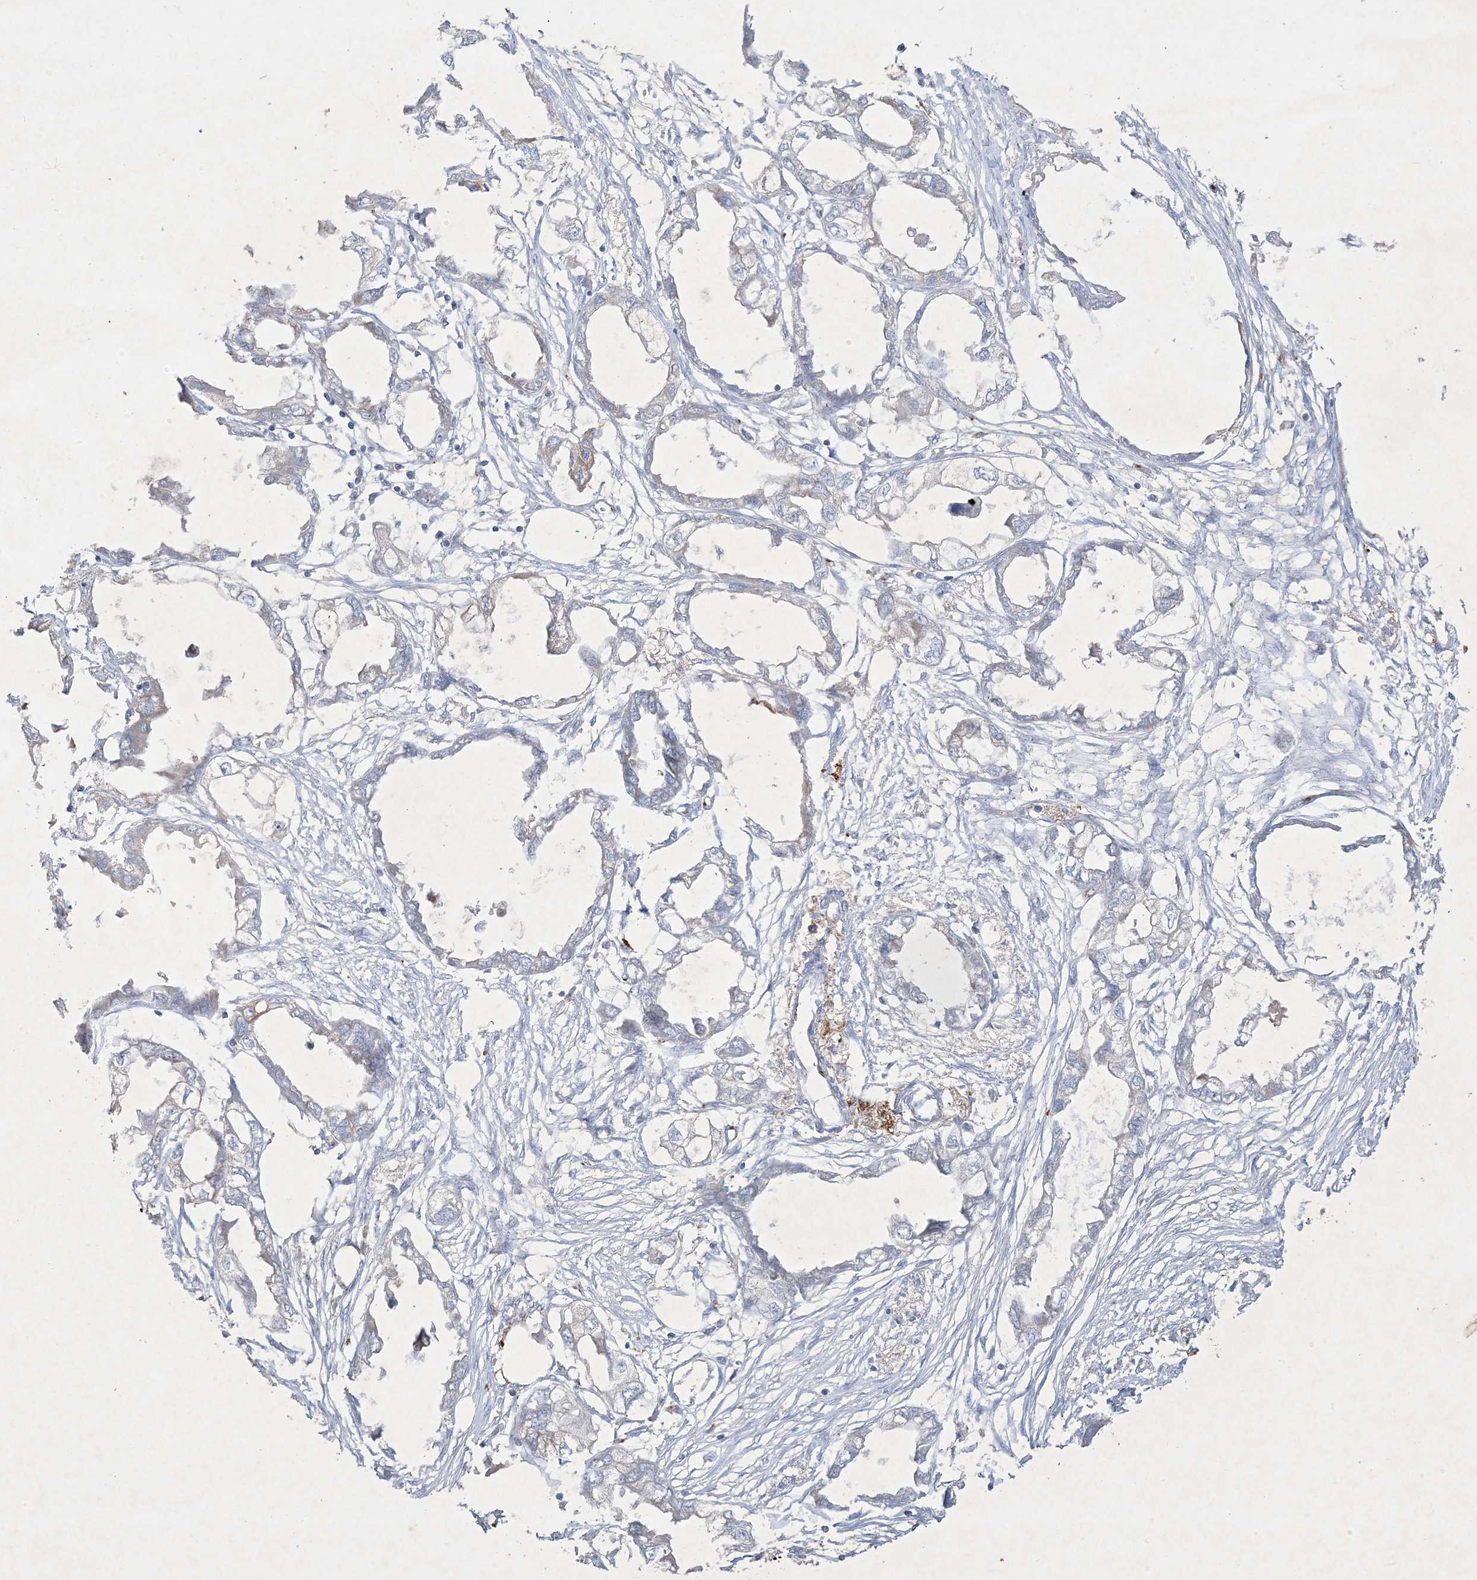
{"staining": {"intensity": "negative", "quantity": "none", "location": "none"}, "tissue": "endometrial cancer", "cell_type": "Tumor cells", "image_type": "cancer", "snomed": [{"axis": "morphology", "description": "Adenocarcinoma, NOS"}, {"axis": "morphology", "description": "Adenocarcinoma, metastatic, NOS"}, {"axis": "topography", "description": "Adipose tissue"}, {"axis": "topography", "description": "Endometrium"}], "caption": "There is no significant staining in tumor cells of metastatic adenocarcinoma (endometrial).", "gene": "PRSS36", "patient": {"sex": "female", "age": 67}}